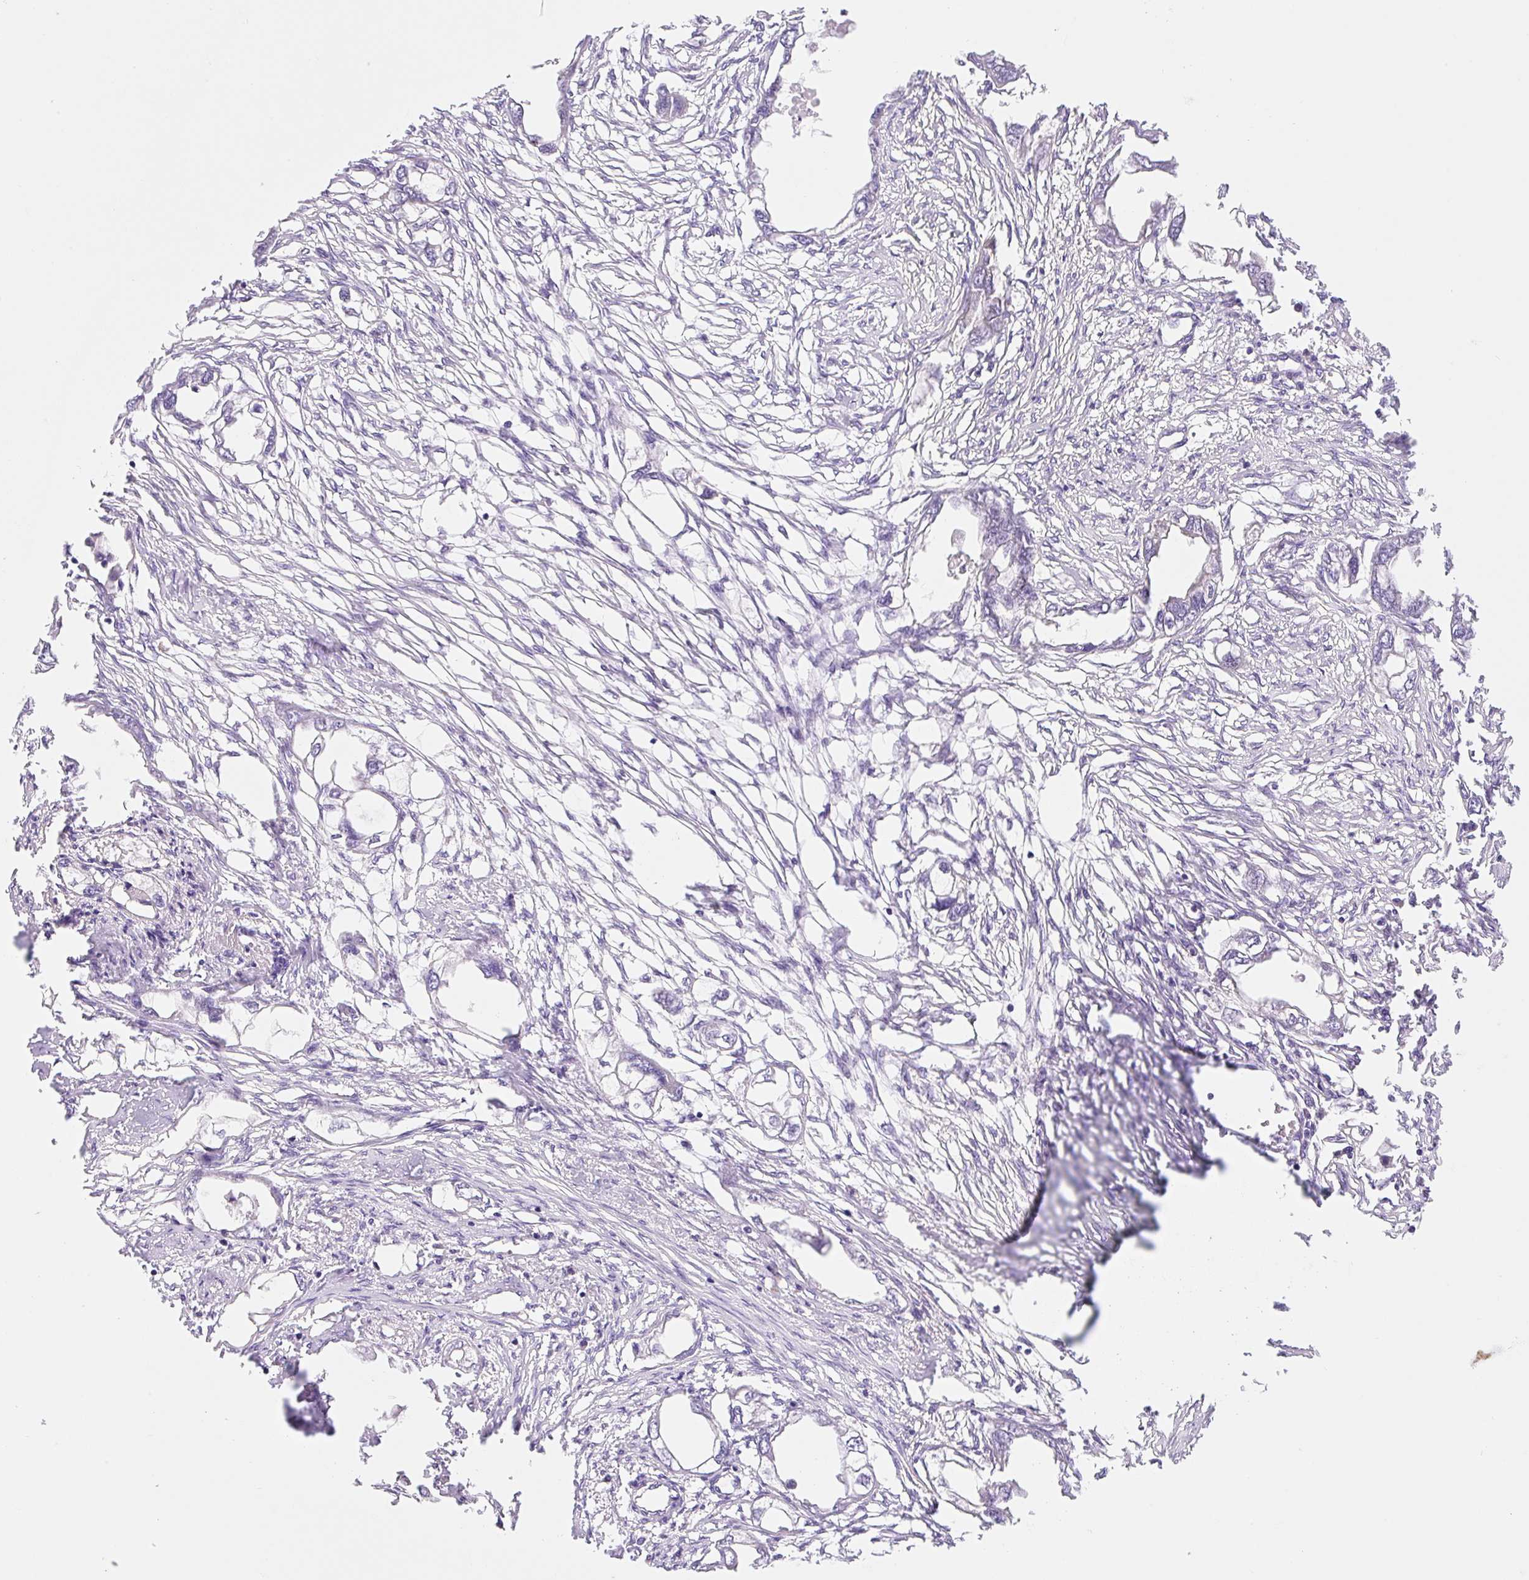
{"staining": {"intensity": "negative", "quantity": "none", "location": "none"}, "tissue": "endometrial cancer", "cell_type": "Tumor cells", "image_type": "cancer", "snomed": [{"axis": "morphology", "description": "Adenocarcinoma, NOS"}, {"axis": "morphology", "description": "Adenocarcinoma, metastatic, NOS"}, {"axis": "topography", "description": "Adipose tissue"}, {"axis": "topography", "description": "Endometrium"}], "caption": "Human endometrial cancer stained for a protein using immunohistochemistry (IHC) reveals no expression in tumor cells.", "gene": "VPS4A", "patient": {"sex": "female", "age": 67}}